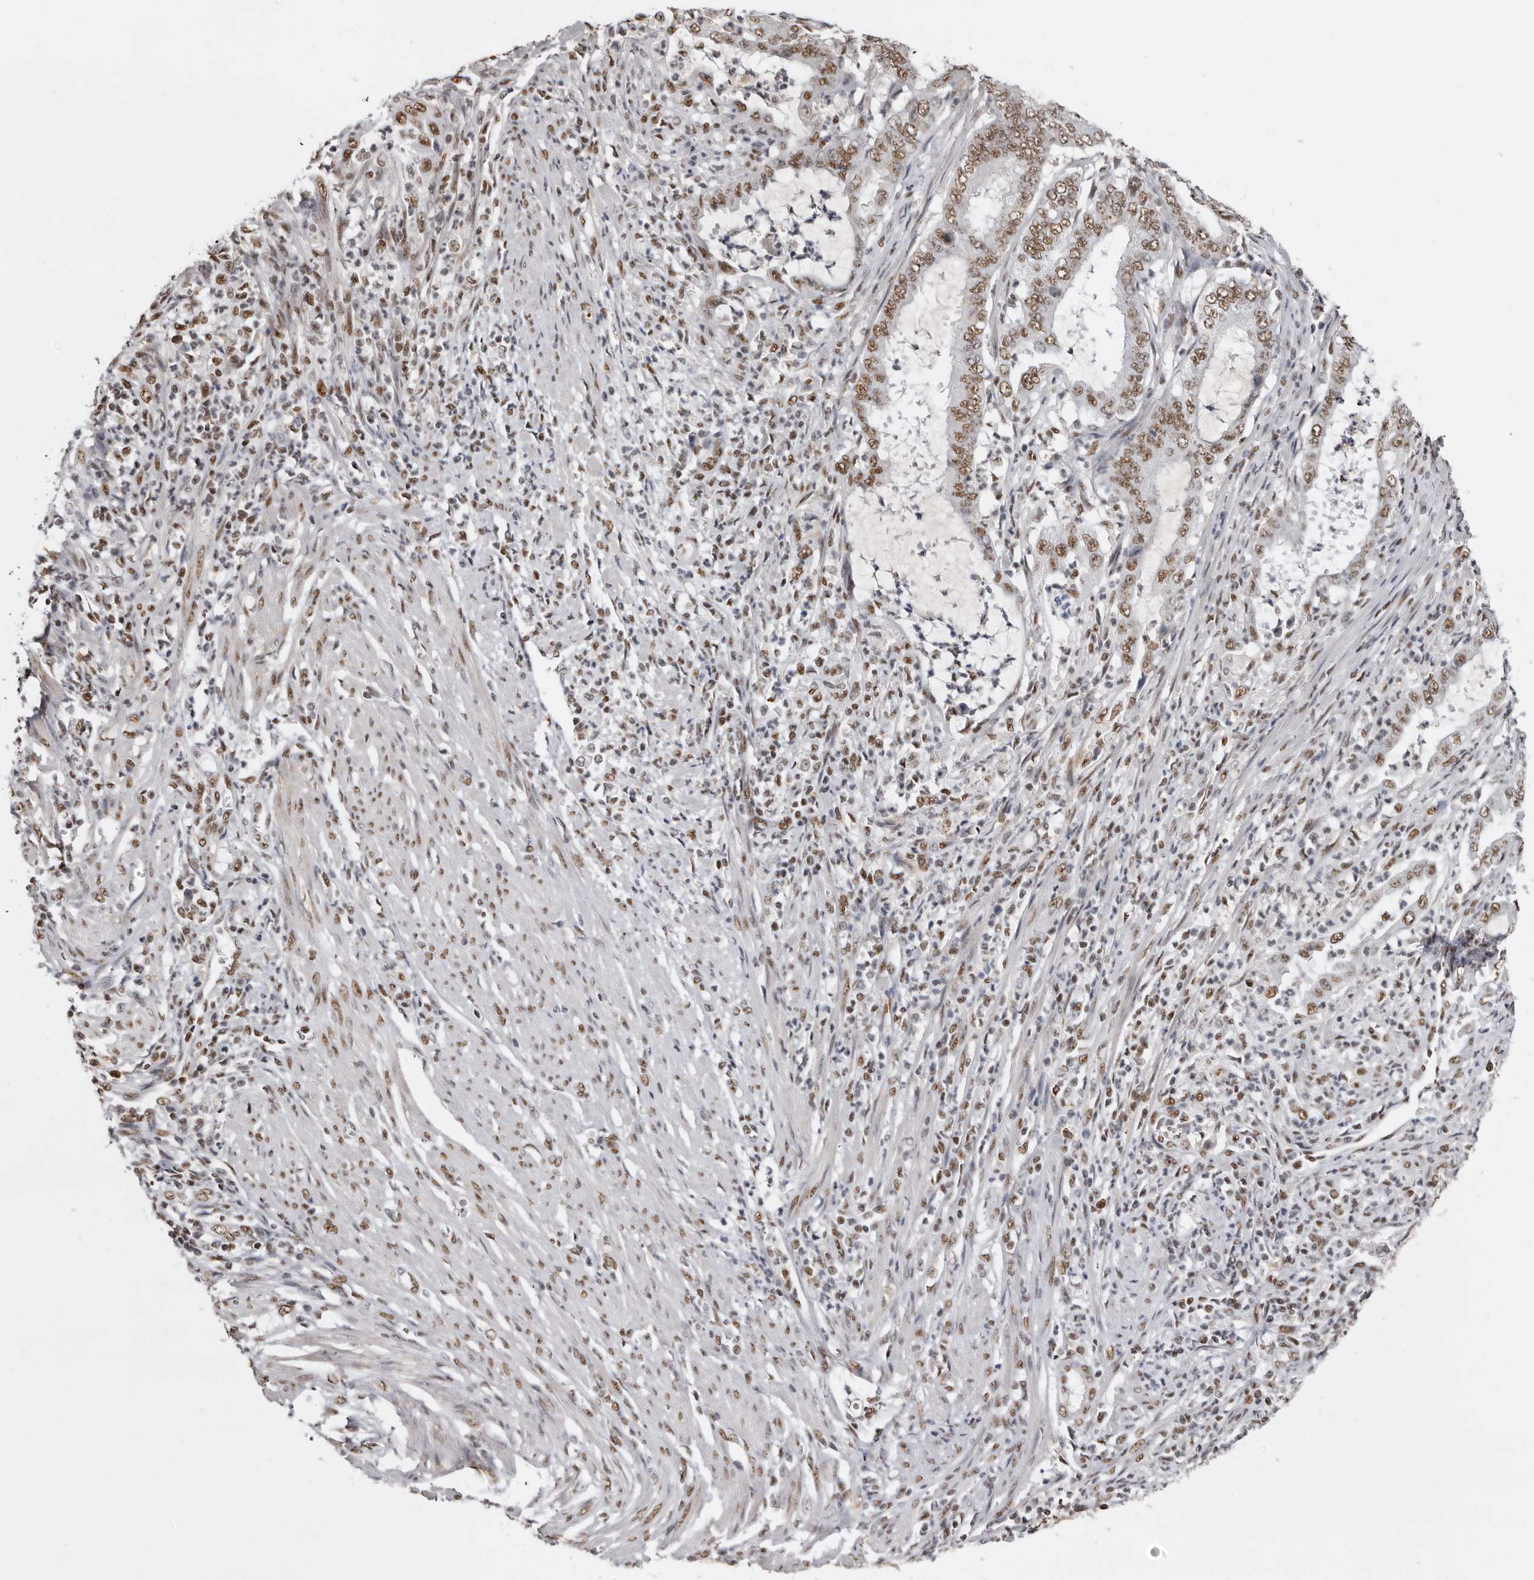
{"staining": {"intensity": "moderate", "quantity": ">75%", "location": "nuclear"}, "tissue": "endometrial cancer", "cell_type": "Tumor cells", "image_type": "cancer", "snomed": [{"axis": "morphology", "description": "Adenocarcinoma, NOS"}, {"axis": "topography", "description": "Endometrium"}], "caption": "Protein expression analysis of endometrial cancer shows moderate nuclear staining in about >75% of tumor cells.", "gene": "SCAF4", "patient": {"sex": "female", "age": 51}}